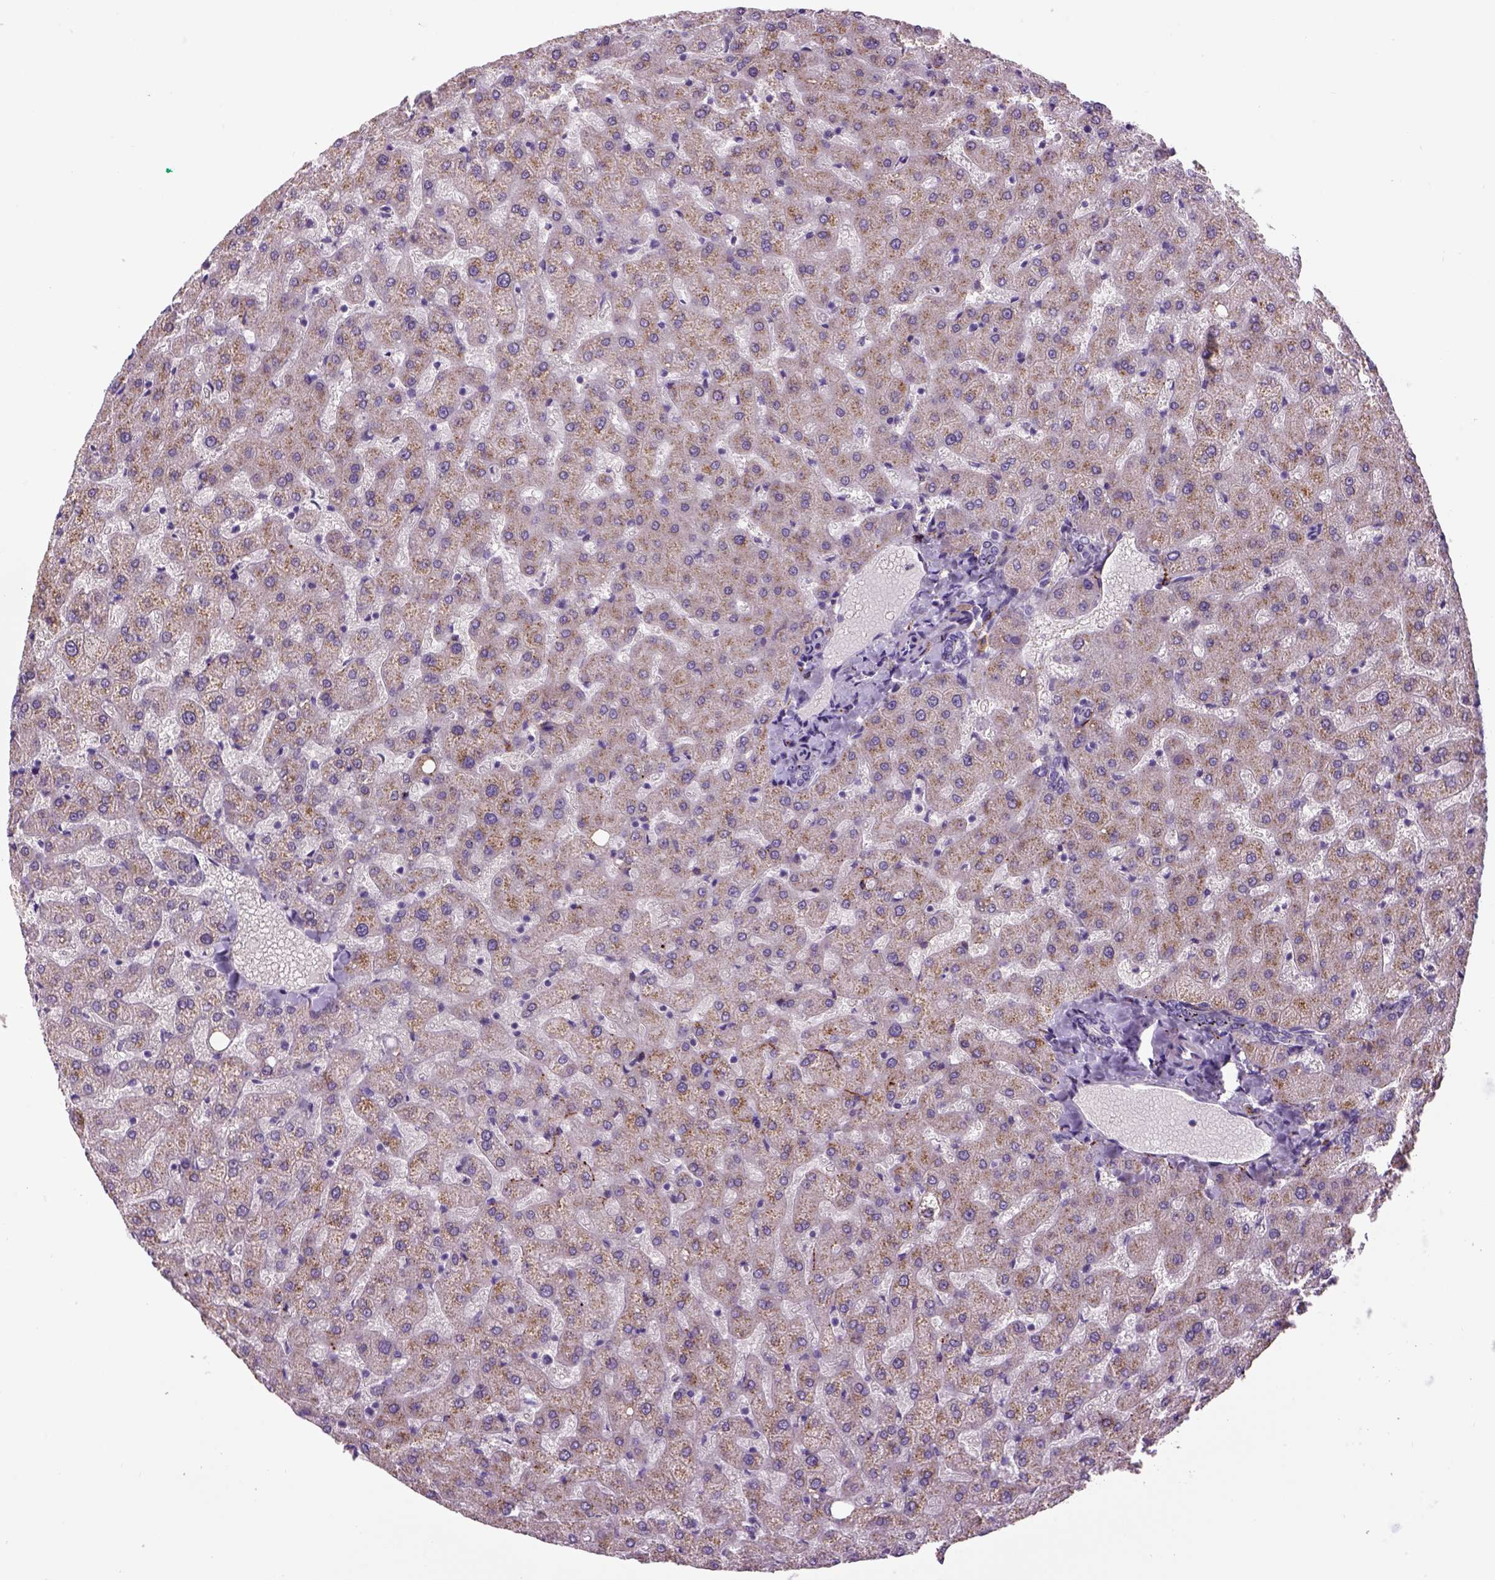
{"staining": {"intensity": "negative", "quantity": "none", "location": "none"}, "tissue": "liver", "cell_type": "Cholangiocytes", "image_type": "normal", "snomed": [{"axis": "morphology", "description": "Normal tissue, NOS"}, {"axis": "topography", "description": "Liver"}], "caption": "IHC image of normal liver stained for a protein (brown), which demonstrates no positivity in cholangiocytes.", "gene": "DBH", "patient": {"sex": "female", "age": 50}}